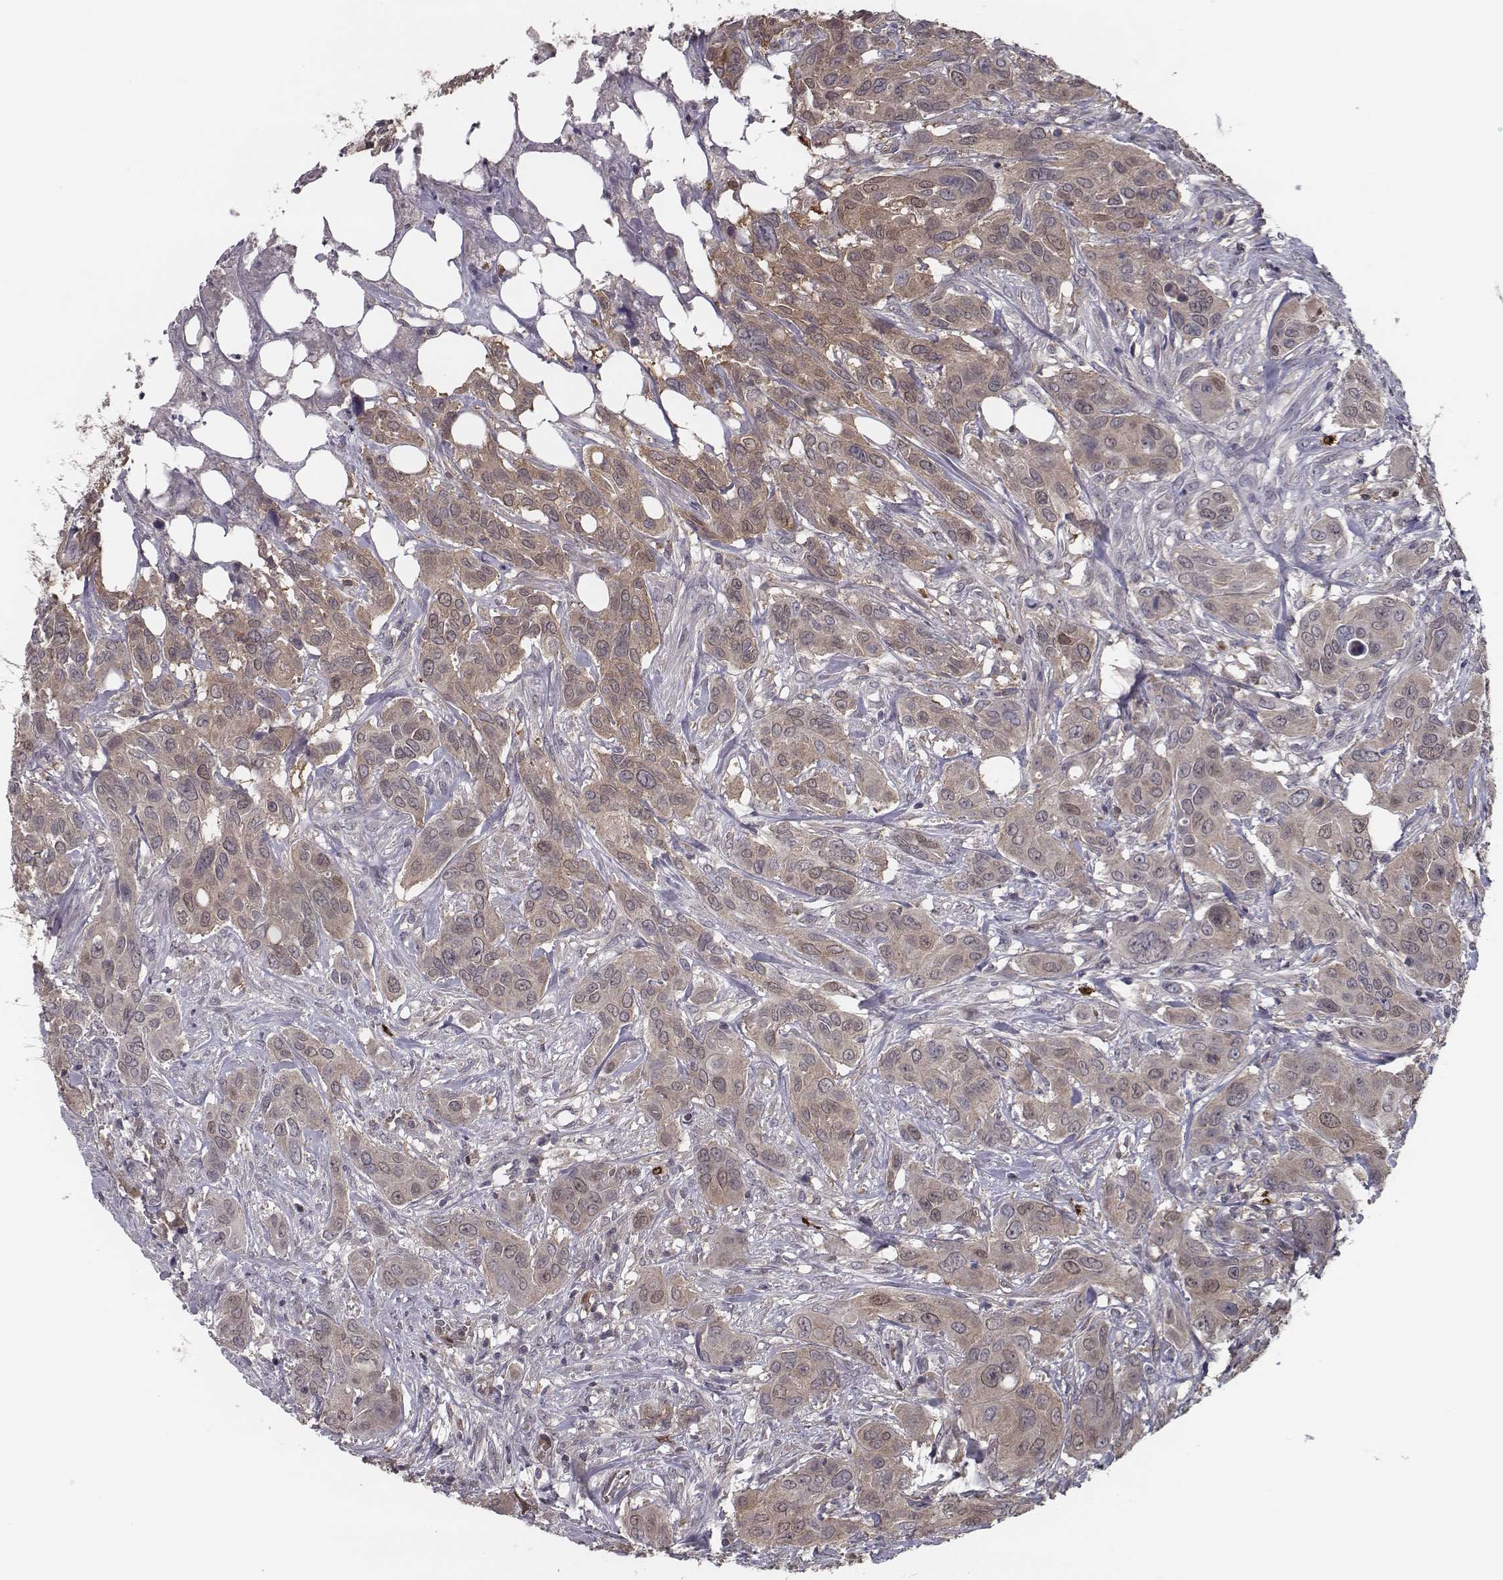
{"staining": {"intensity": "moderate", "quantity": ">75%", "location": "cytoplasmic/membranous"}, "tissue": "urothelial cancer", "cell_type": "Tumor cells", "image_type": "cancer", "snomed": [{"axis": "morphology", "description": "Urothelial carcinoma, NOS"}, {"axis": "morphology", "description": "Urothelial carcinoma, High grade"}, {"axis": "topography", "description": "Urinary bladder"}], "caption": "Human urothelial cancer stained with a brown dye demonstrates moderate cytoplasmic/membranous positive positivity in approximately >75% of tumor cells.", "gene": "ISYNA1", "patient": {"sex": "male", "age": 63}}